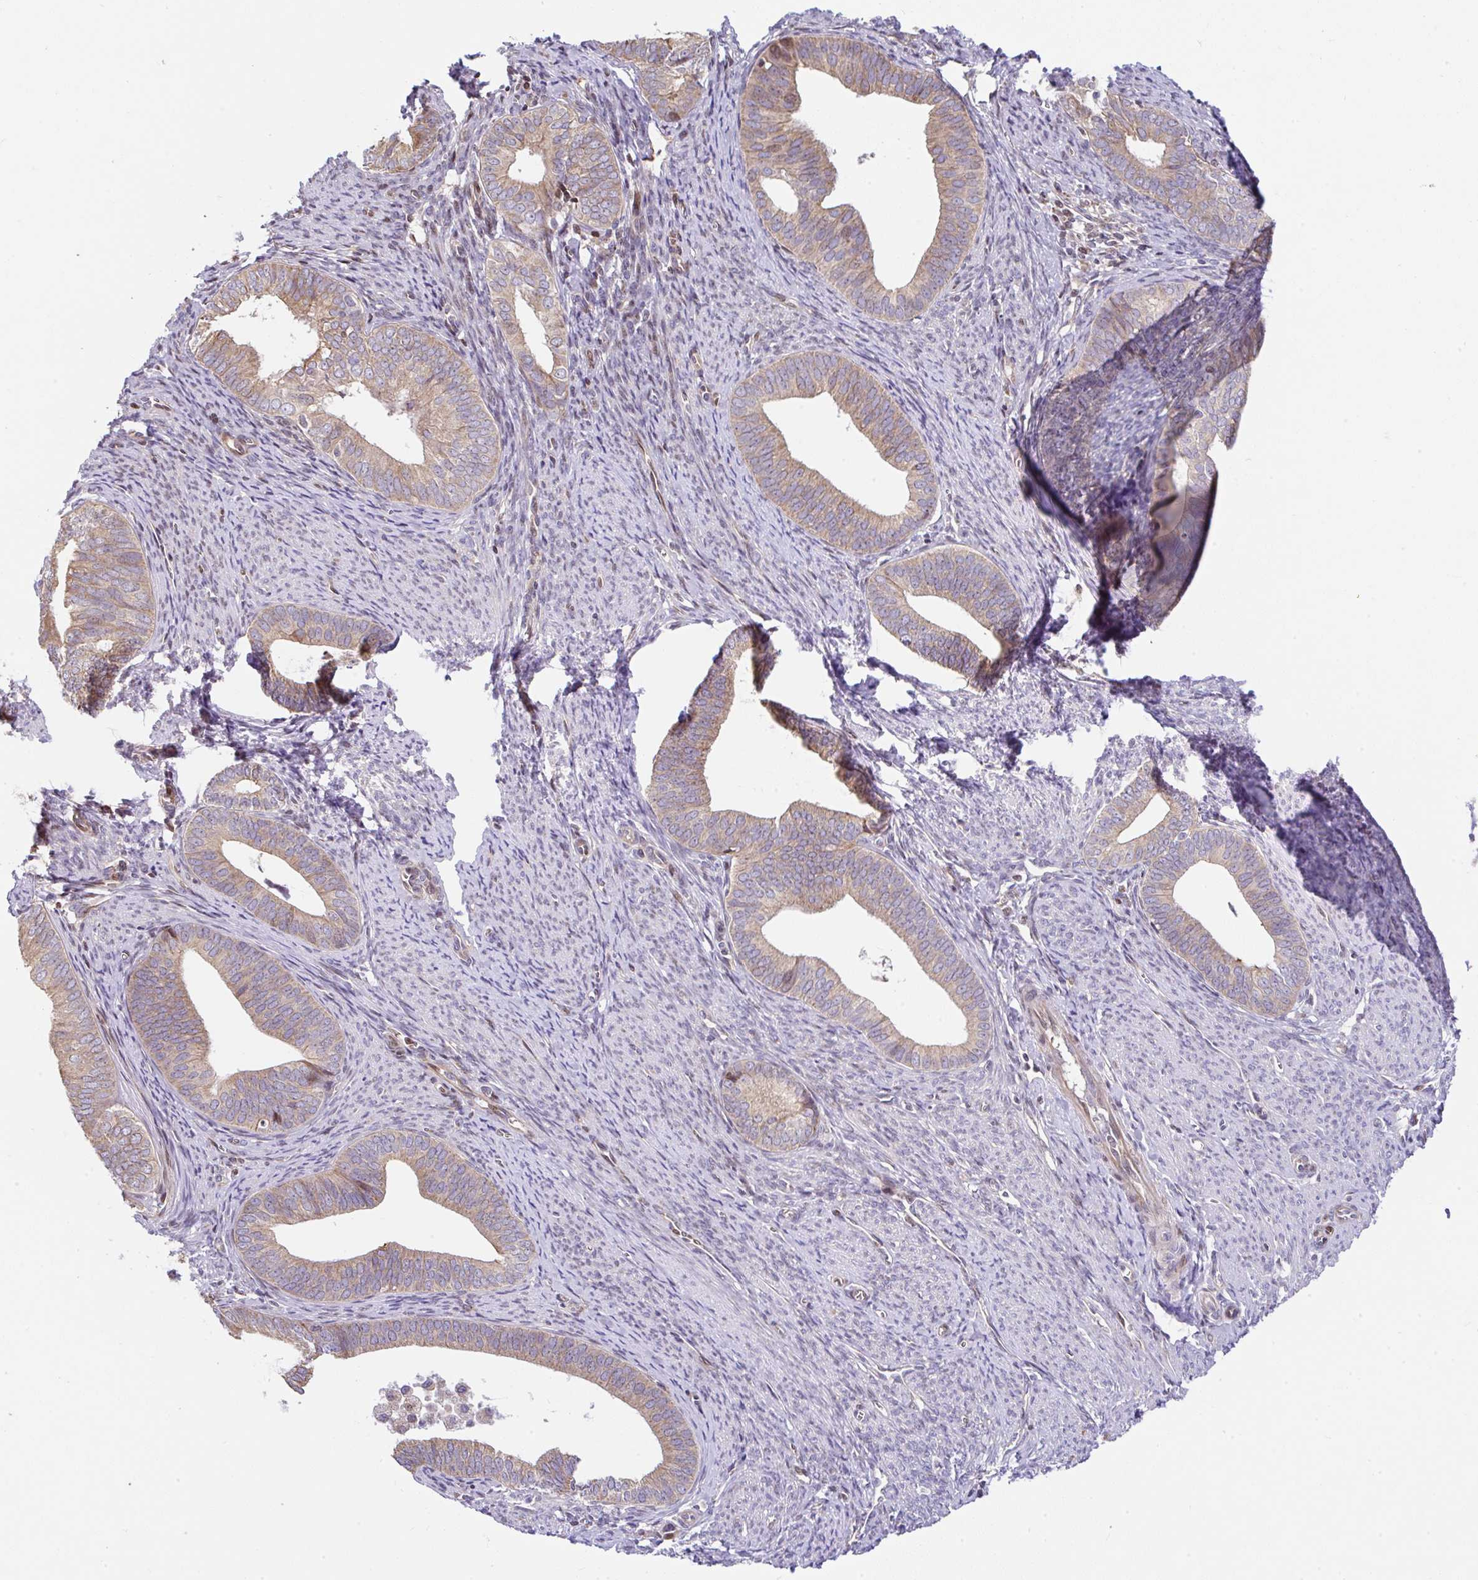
{"staining": {"intensity": "weak", "quantity": "25%-75%", "location": "cytoplasmic/membranous"}, "tissue": "endometrial cancer", "cell_type": "Tumor cells", "image_type": "cancer", "snomed": [{"axis": "morphology", "description": "Adenocarcinoma, NOS"}, {"axis": "topography", "description": "Endometrium"}], "caption": "A brown stain highlights weak cytoplasmic/membranous expression of a protein in endometrial cancer (adenocarcinoma) tumor cells.", "gene": "FIGNL1", "patient": {"sex": "female", "age": 75}}